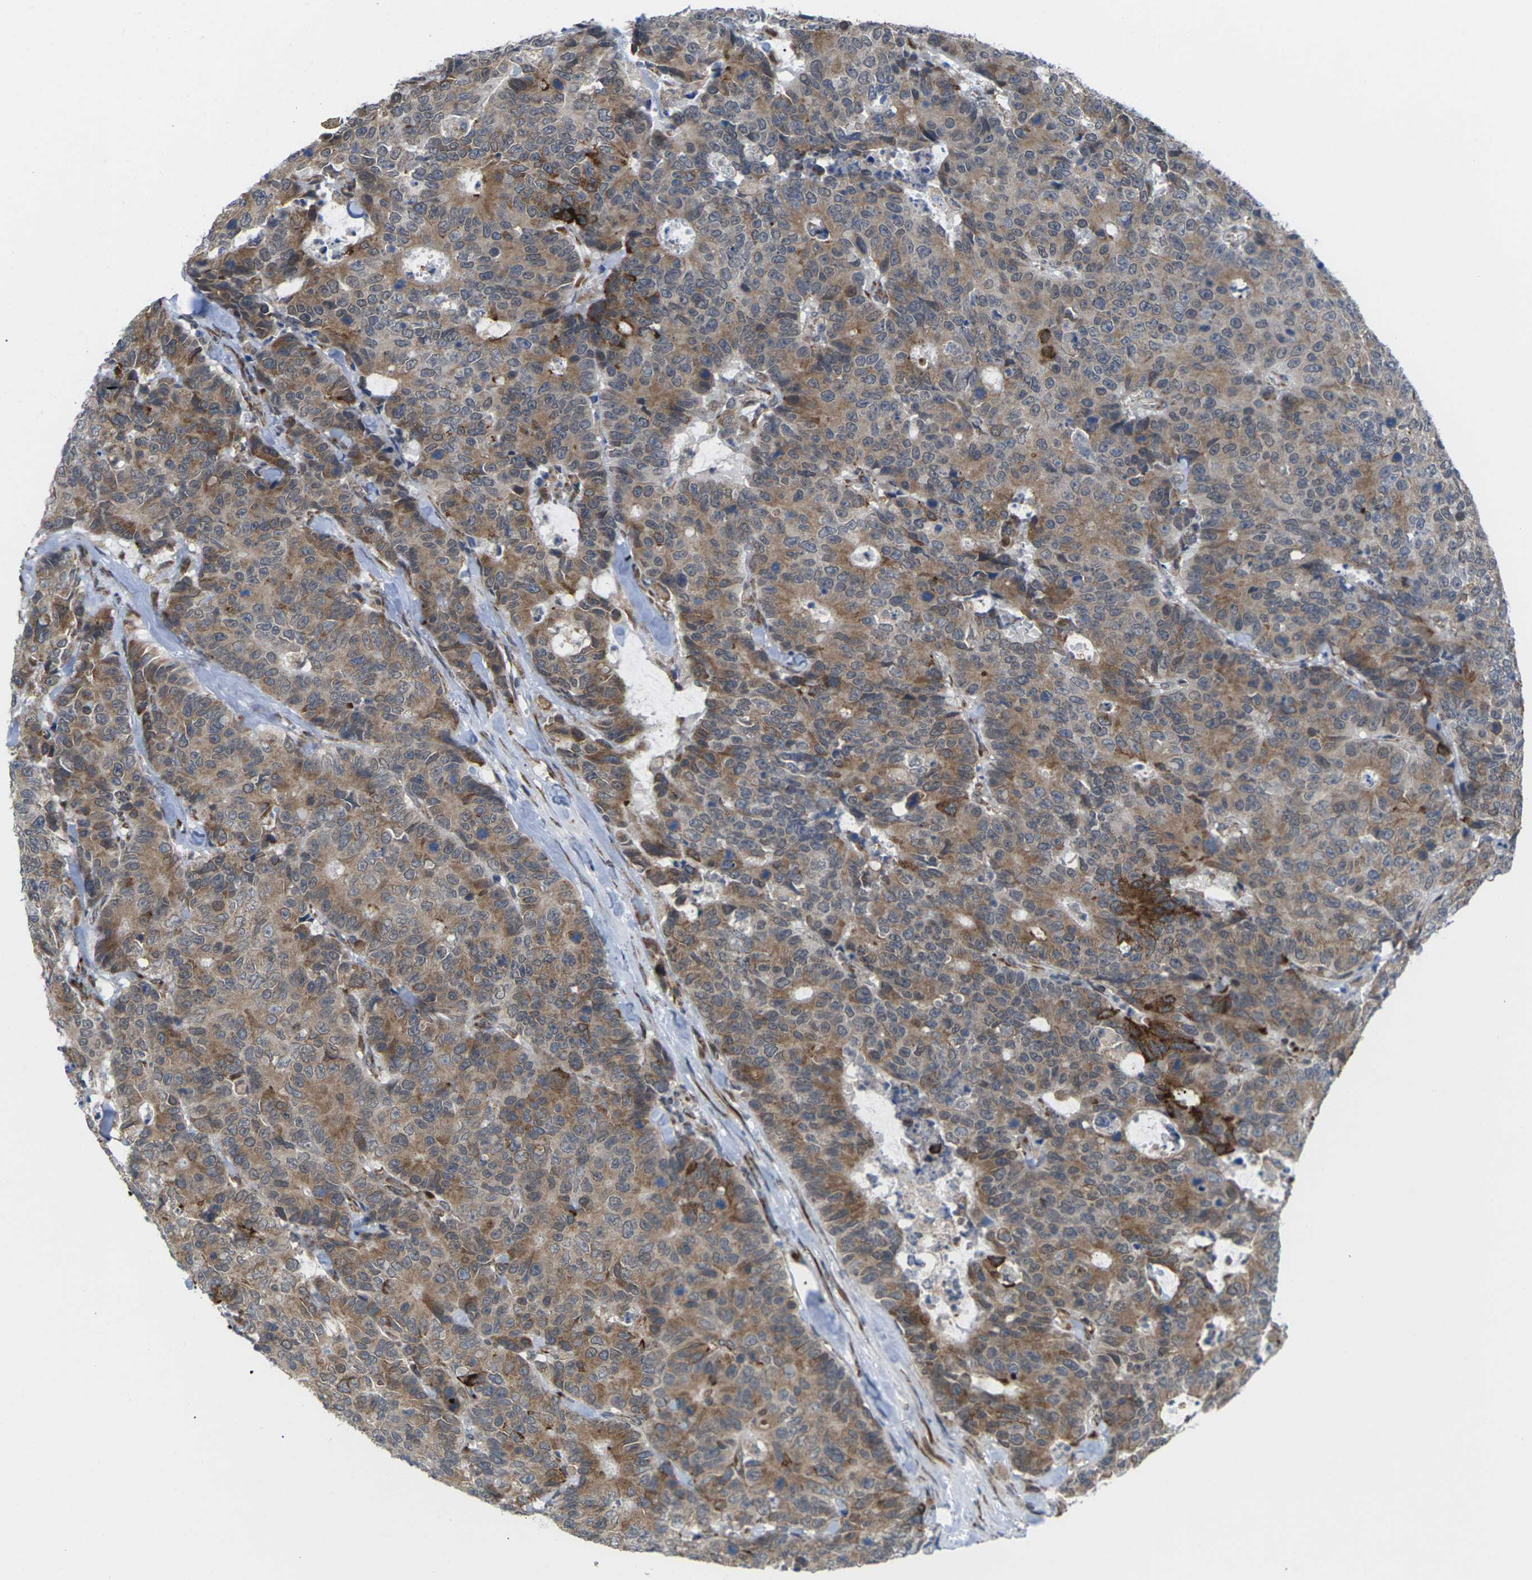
{"staining": {"intensity": "moderate", "quantity": ">75%", "location": "cytoplasmic/membranous"}, "tissue": "colorectal cancer", "cell_type": "Tumor cells", "image_type": "cancer", "snomed": [{"axis": "morphology", "description": "Adenocarcinoma, NOS"}, {"axis": "topography", "description": "Colon"}], "caption": "Adenocarcinoma (colorectal) was stained to show a protein in brown. There is medium levels of moderate cytoplasmic/membranous positivity in about >75% of tumor cells. Nuclei are stained in blue.", "gene": "PDZK1IP1", "patient": {"sex": "female", "age": 86}}